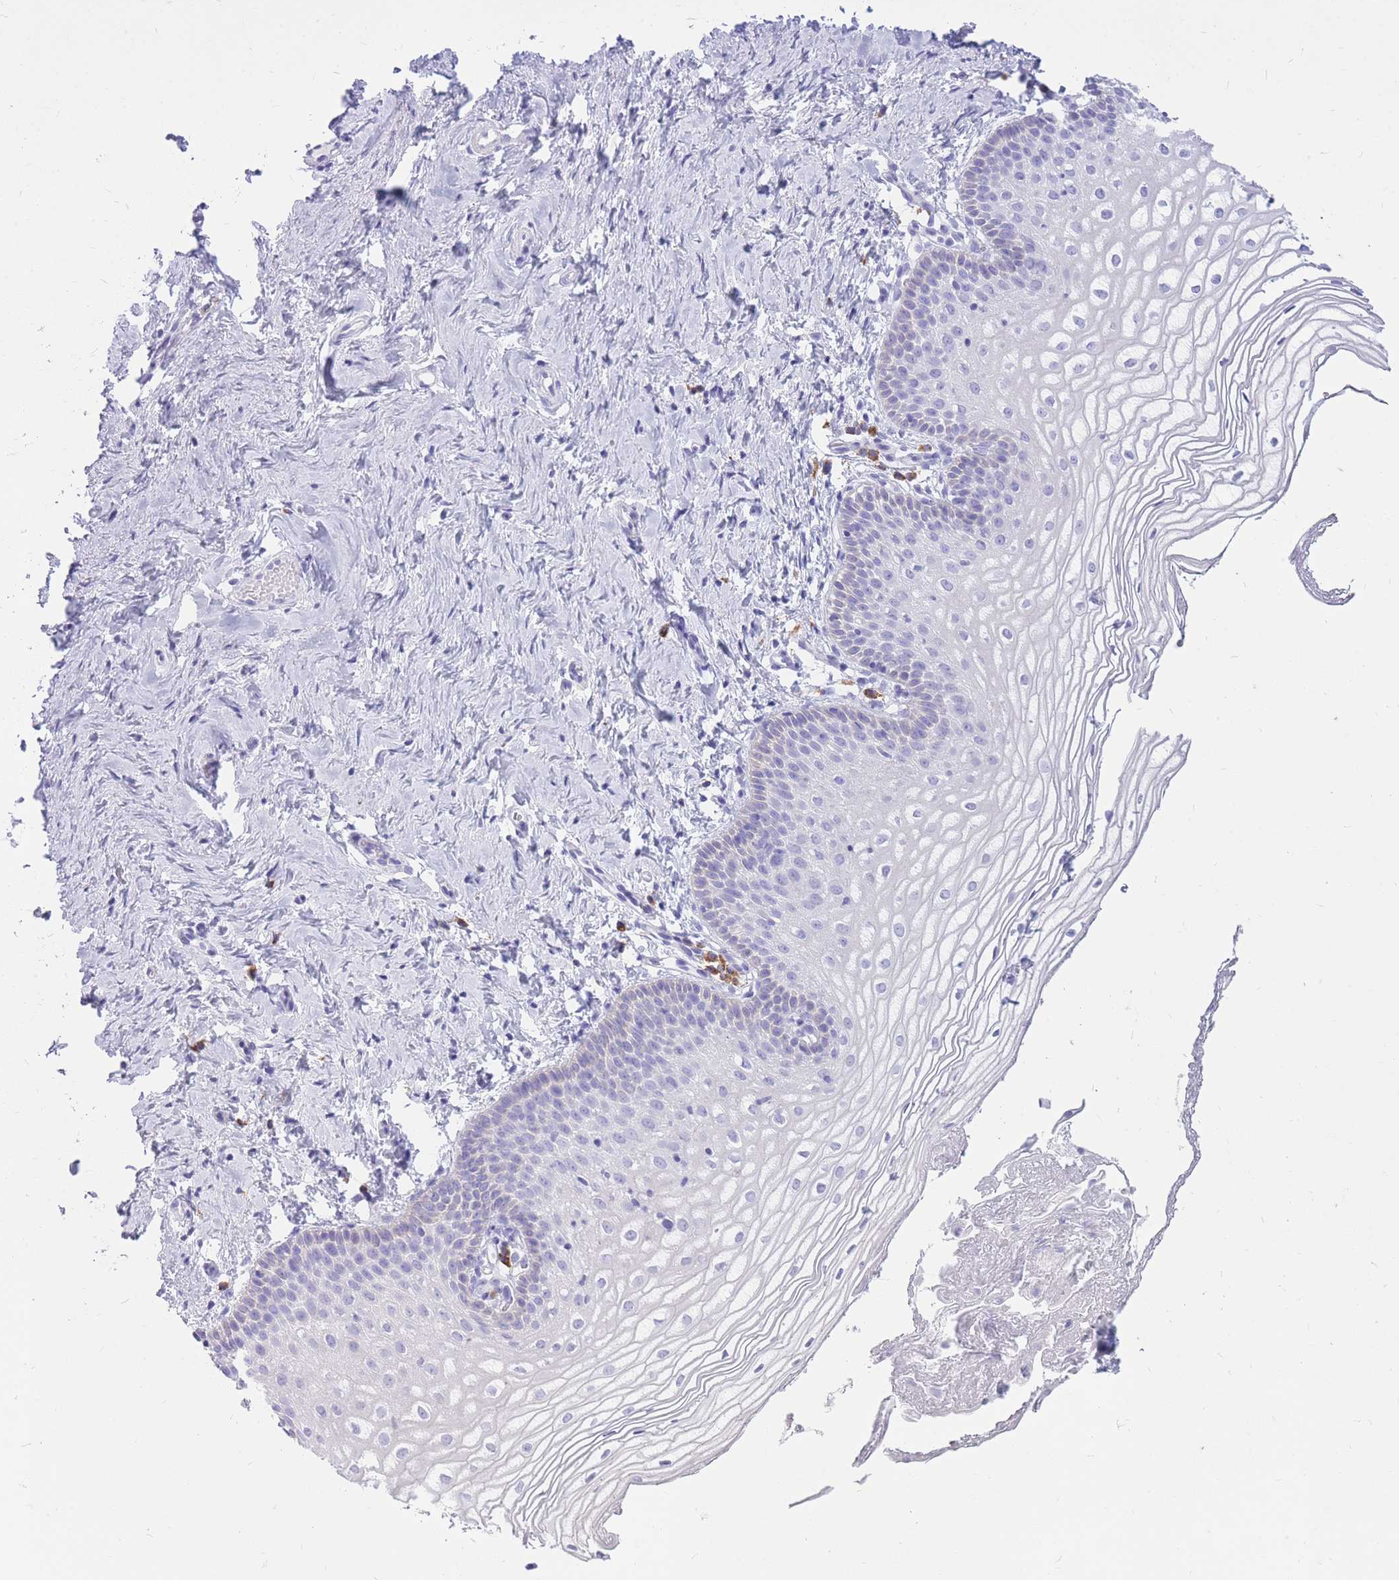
{"staining": {"intensity": "negative", "quantity": "none", "location": "none"}, "tissue": "vagina", "cell_type": "Squamous epithelial cells", "image_type": "normal", "snomed": [{"axis": "morphology", "description": "Normal tissue, NOS"}, {"axis": "topography", "description": "Vagina"}], "caption": "Immunohistochemistry of normal human vagina shows no expression in squamous epithelial cells. (Stains: DAB immunohistochemistry (IHC) with hematoxylin counter stain, Microscopy: brightfield microscopy at high magnification).", "gene": "ZFP37", "patient": {"sex": "female", "age": 56}}